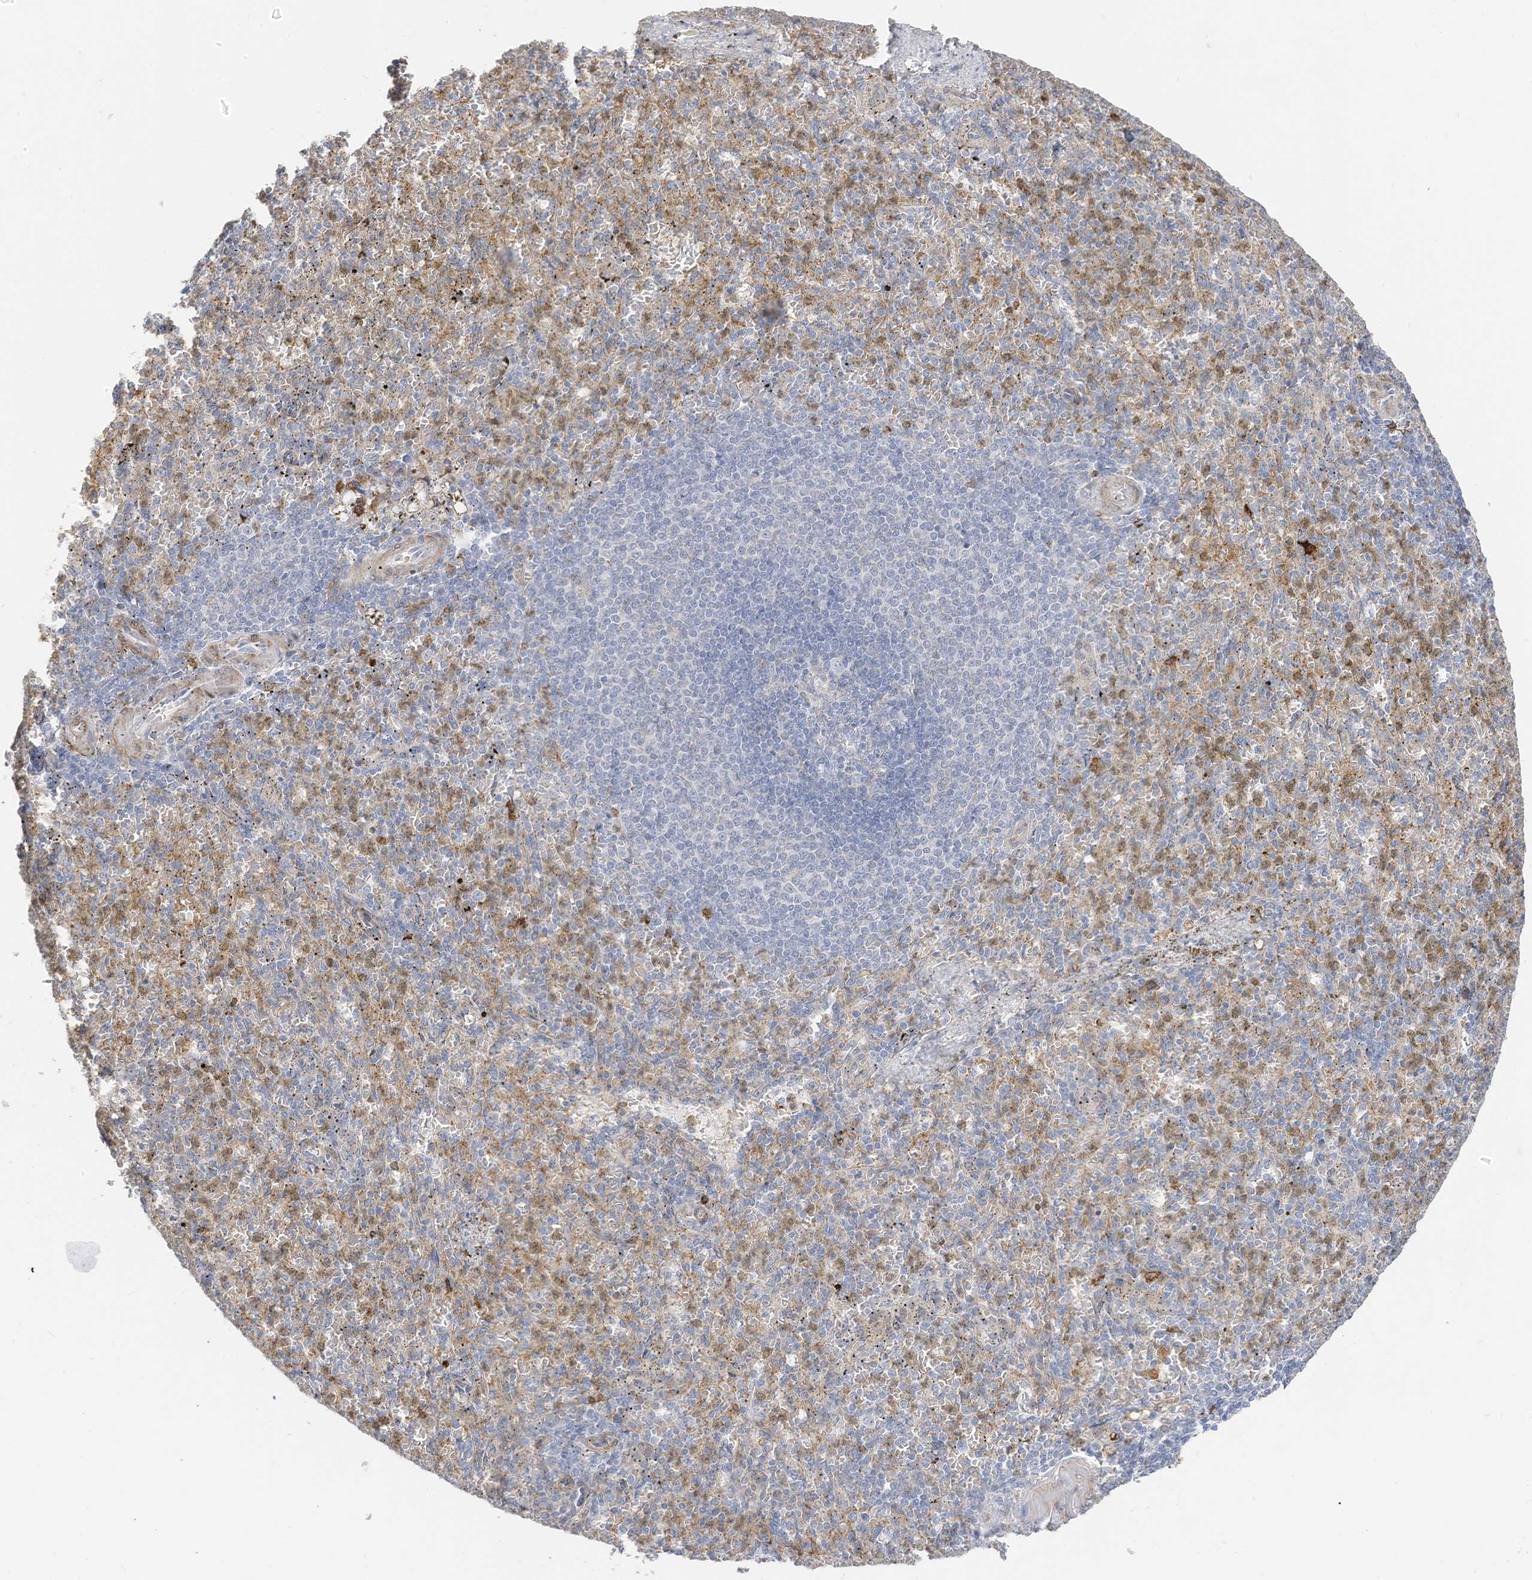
{"staining": {"intensity": "weak", "quantity": "<25%", "location": "cytoplasmic/membranous"}, "tissue": "spleen", "cell_type": "Cells in red pulp", "image_type": "normal", "snomed": [{"axis": "morphology", "description": "Normal tissue, NOS"}, {"axis": "topography", "description": "Spleen"}], "caption": "Immunohistochemical staining of unremarkable human spleen displays no significant expression in cells in red pulp.", "gene": "ATP13A1", "patient": {"sex": "female", "age": 74}}